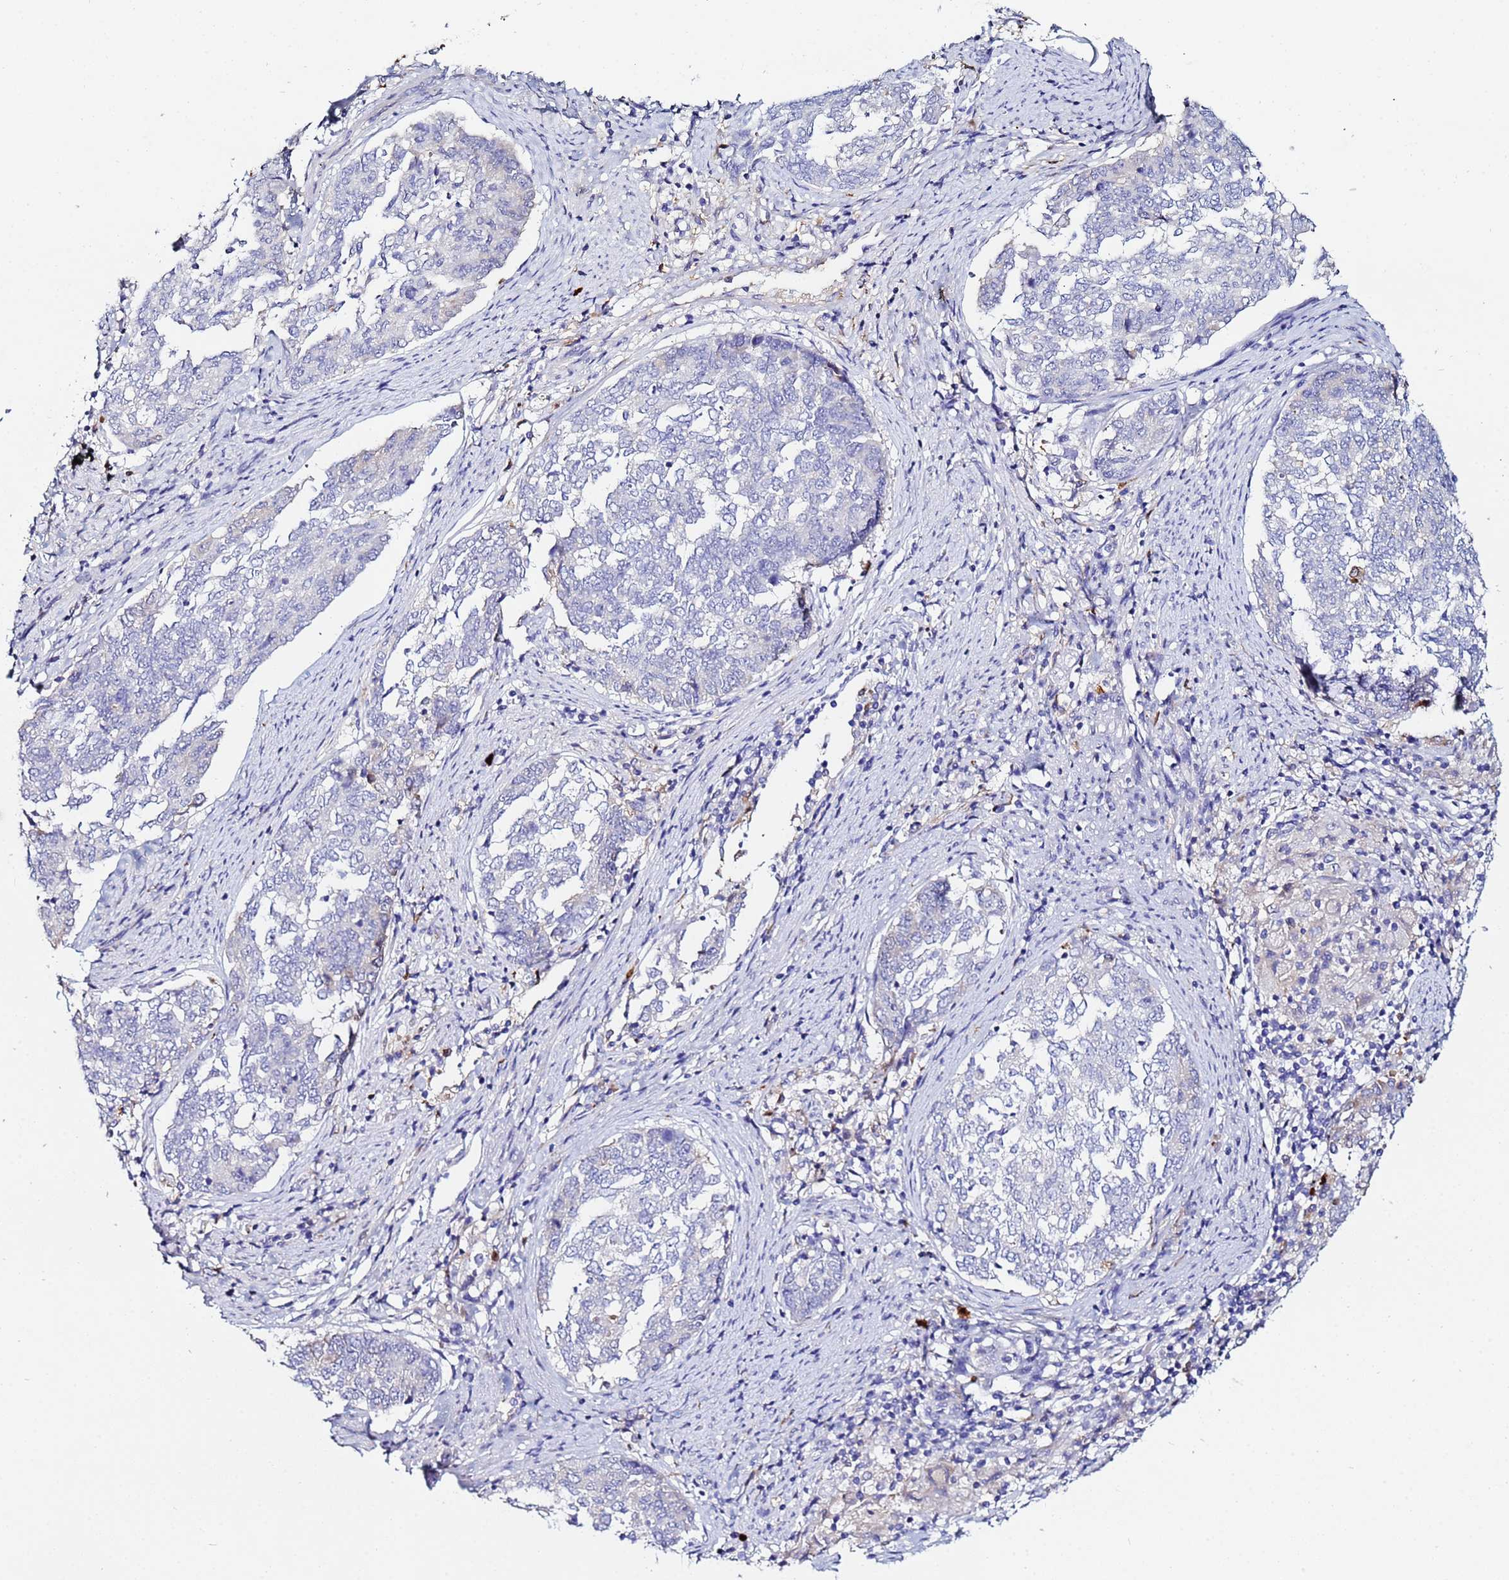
{"staining": {"intensity": "negative", "quantity": "none", "location": "none"}, "tissue": "endometrial cancer", "cell_type": "Tumor cells", "image_type": "cancer", "snomed": [{"axis": "morphology", "description": "Adenocarcinoma, NOS"}, {"axis": "topography", "description": "Endometrium"}], "caption": "Tumor cells show no significant protein positivity in endometrial cancer (adenocarcinoma). (DAB IHC, high magnification).", "gene": "TUBAL3", "patient": {"sex": "female", "age": 80}}